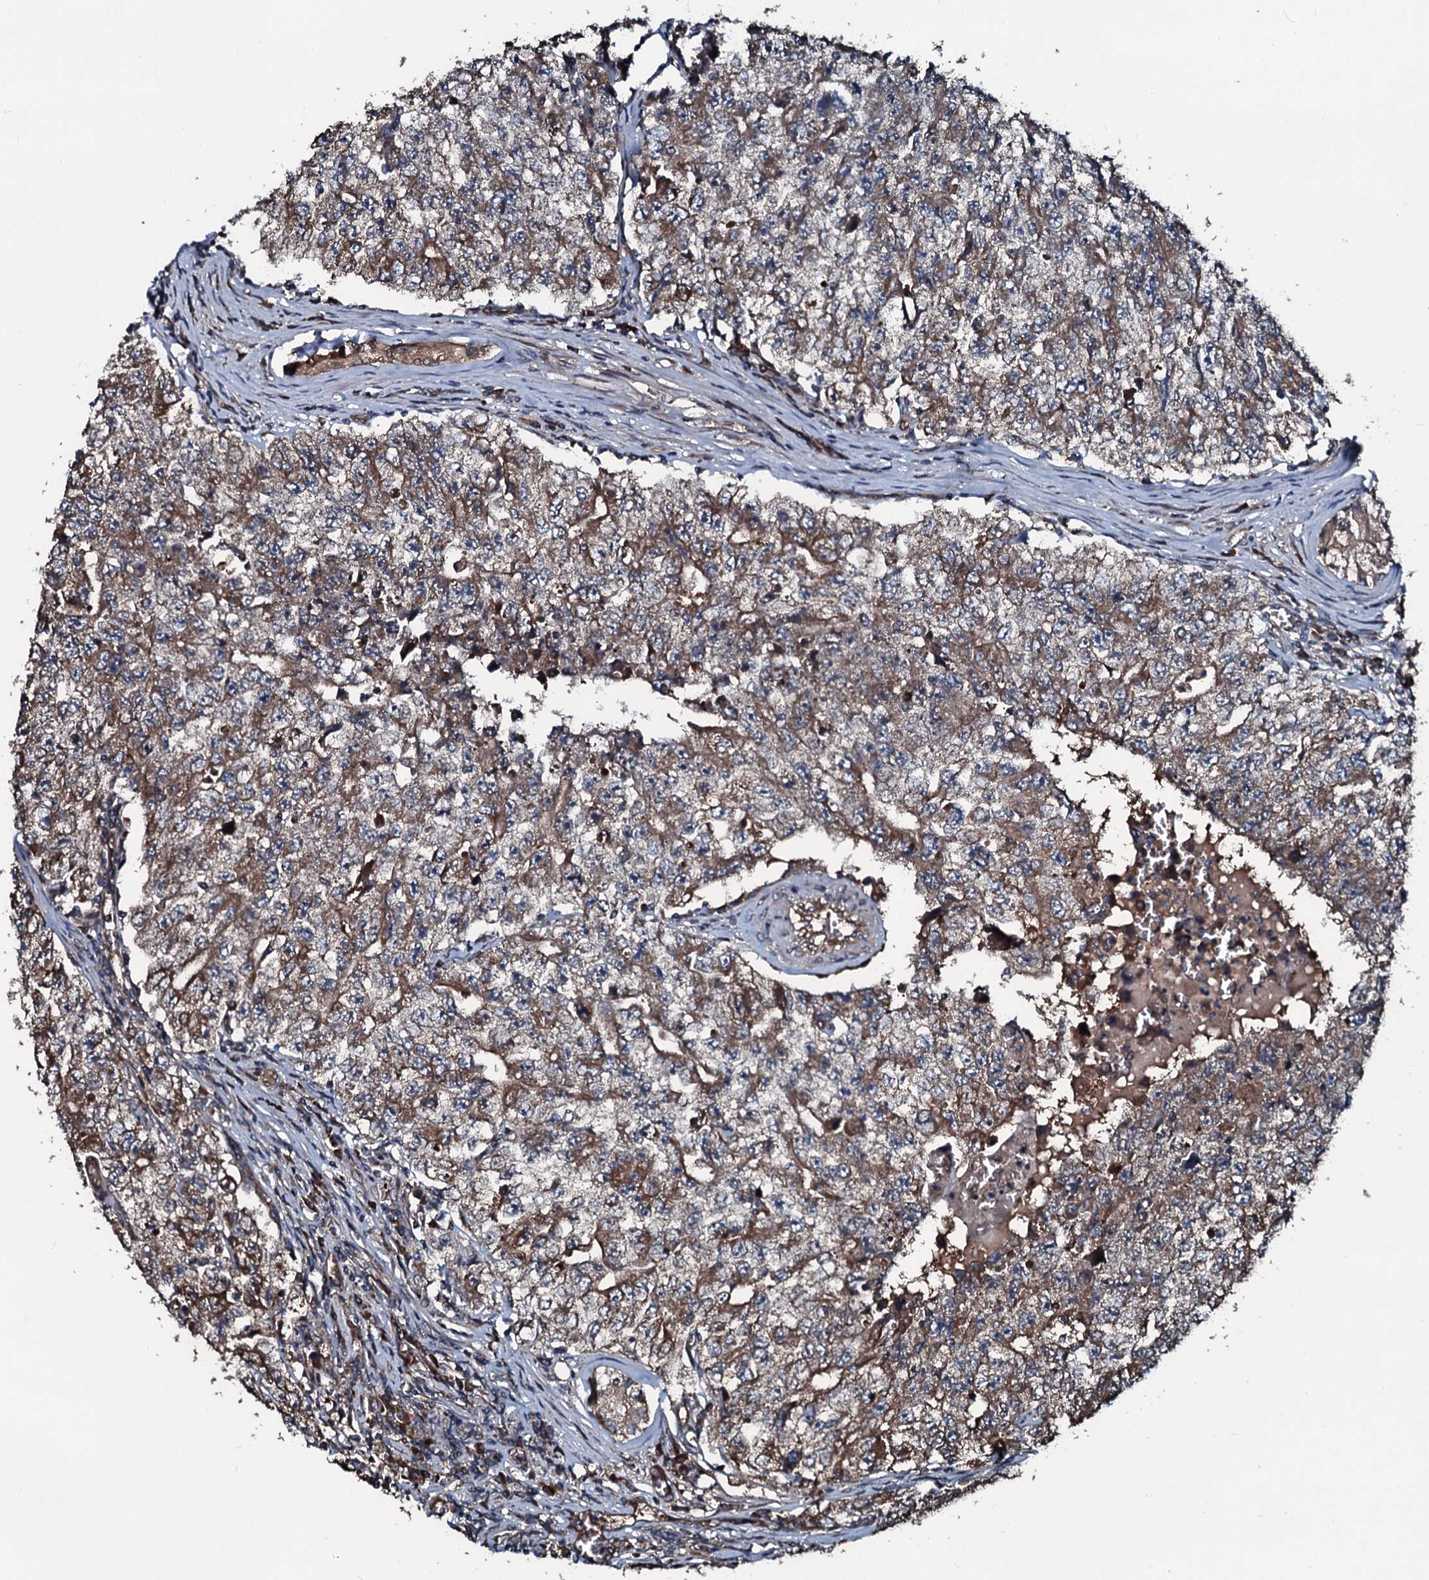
{"staining": {"intensity": "moderate", "quantity": ">75%", "location": "cytoplasmic/membranous"}, "tissue": "testis cancer", "cell_type": "Tumor cells", "image_type": "cancer", "snomed": [{"axis": "morphology", "description": "Carcinoma, Embryonal, NOS"}, {"axis": "topography", "description": "Testis"}], "caption": "Tumor cells display medium levels of moderate cytoplasmic/membranous positivity in approximately >75% of cells in human embryonal carcinoma (testis).", "gene": "AARS1", "patient": {"sex": "male", "age": 17}}